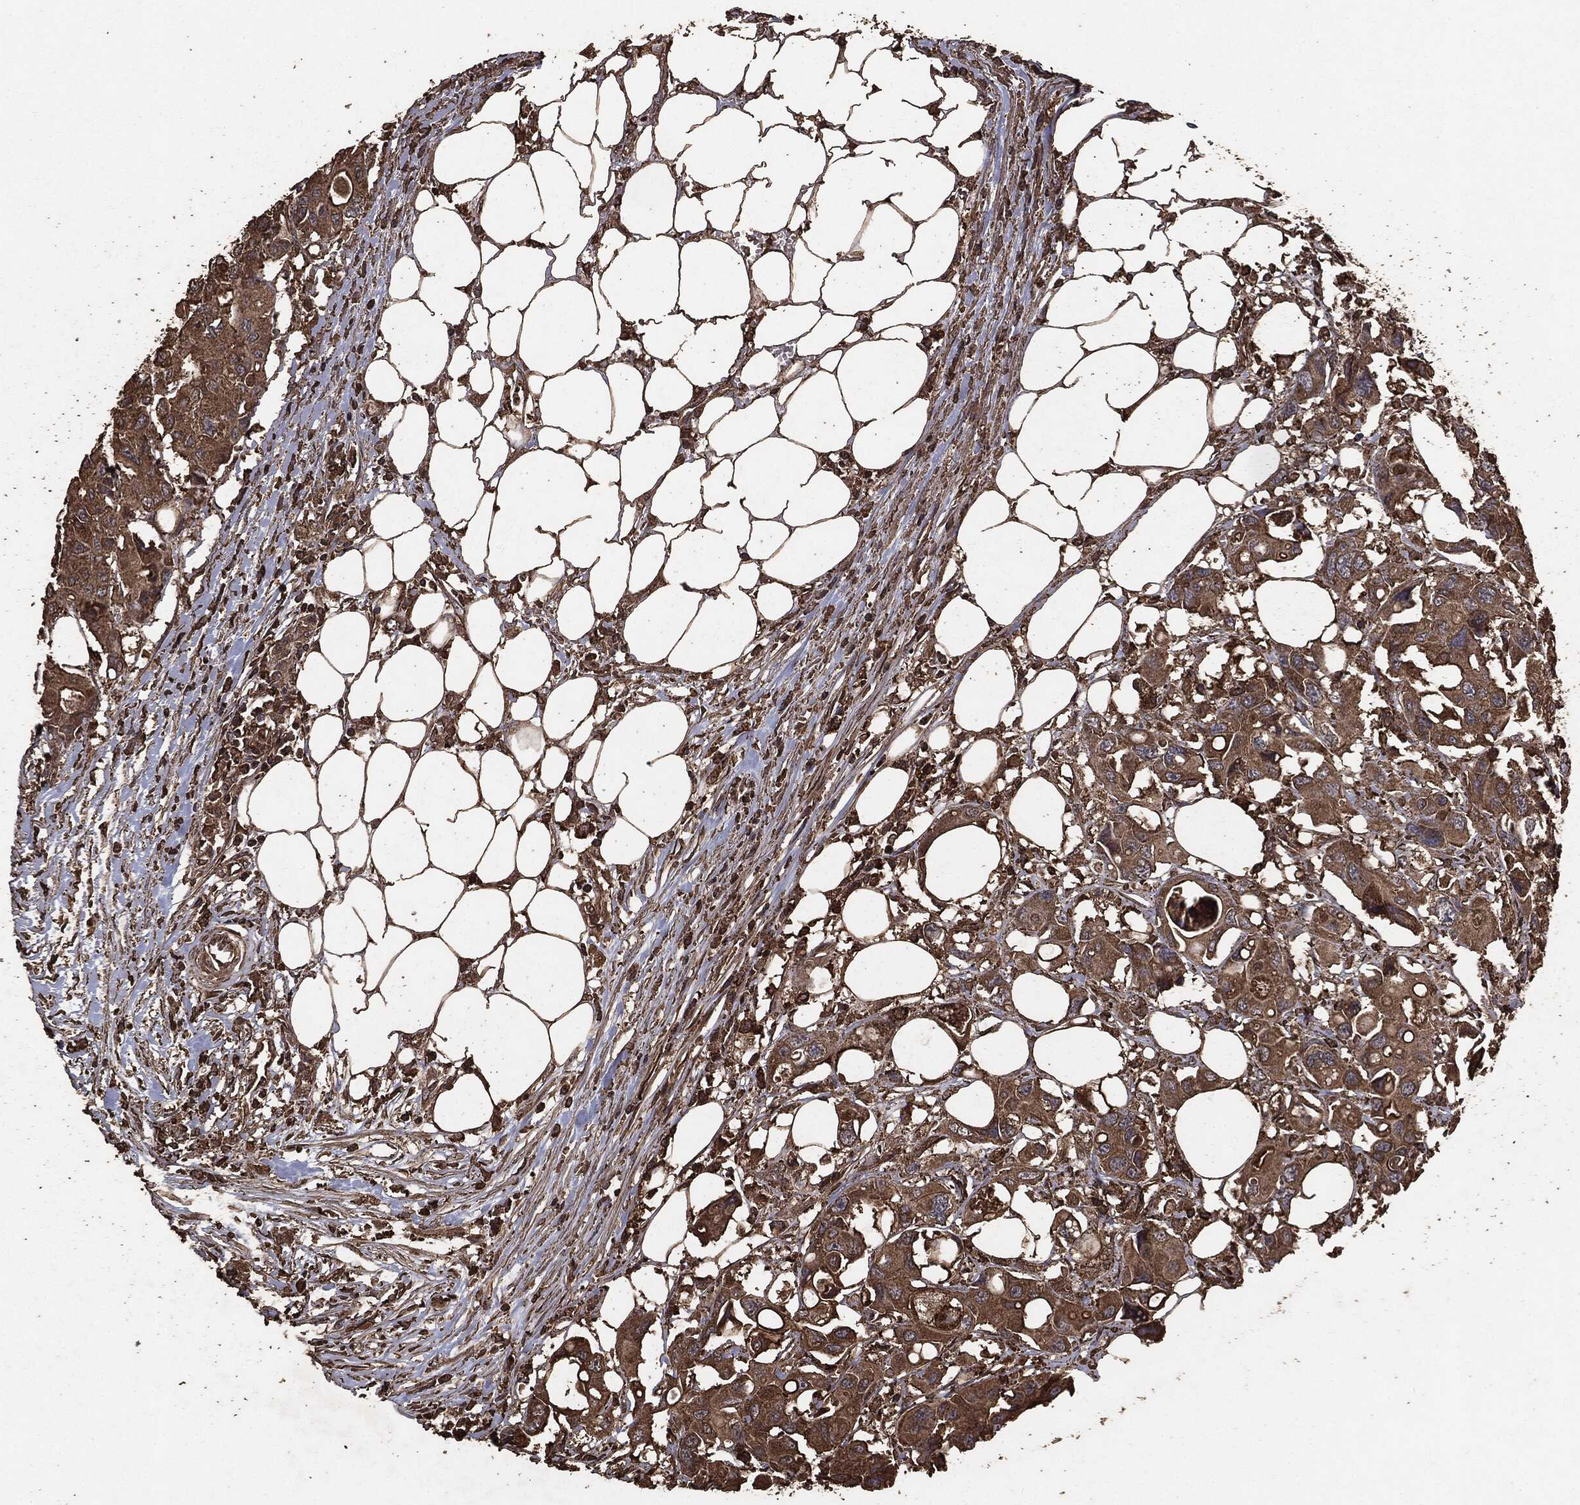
{"staining": {"intensity": "moderate", "quantity": ">75%", "location": "cytoplasmic/membranous"}, "tissue": "colorectal cancer", "cell_type": "Tumor cells", "image_type": "cancer", "snomed": [{"axis": "morphology", "description": "Adenocarcinoma, NOS"}, {"axis": "topography", "description": "Colon"}], "caption": "Immunohistochemistry (IHC) (DAB (3,3'-diaminobenzidine)) staining of colorectal adenocarcinoma demonstrates moderate cytoplasmic/membranous protein positivity in about >75% of tumor cells. (Brightfield microscopy of DAB IHC at high magnification).", "gene": "MTOR", "patient": {"sex": "male", "age": 77}}